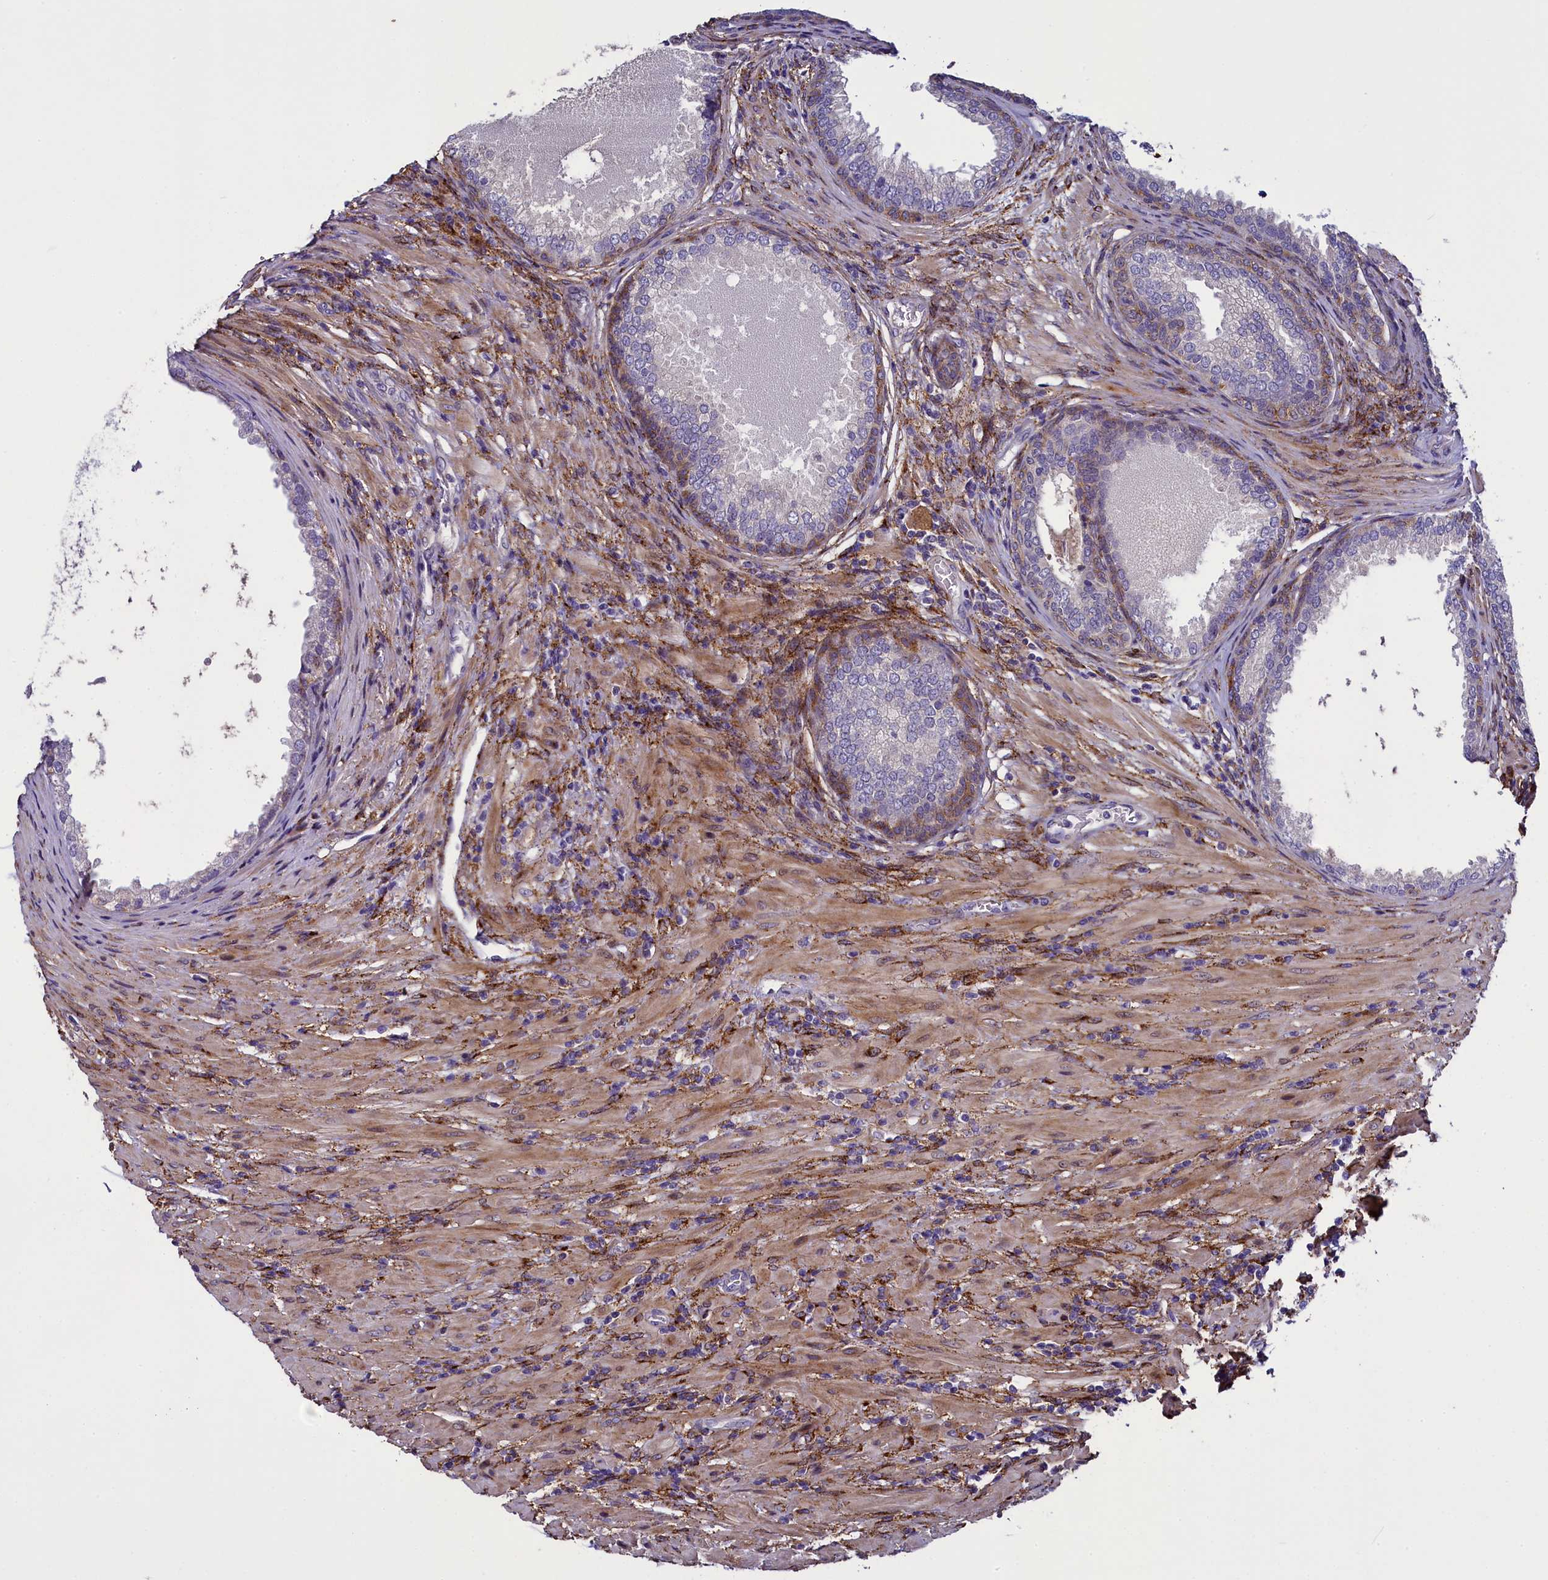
{"staining": {"intensity": "moderate", "quantity": "<25%", "location": "cytoplasmic/membranous"}, "tissue": "prostate", "cell_type": "Glandular cells", "image_type": "normal", "snomed": [{"axis": "morphology", "description": "Normal tissue, NOS"}, {"axis": "topography", "description": "Prostate"}], "caption": "A high-resolution micrograph shows IHC staining of benign prostate, which exhibits moderate cytoplasmic/membranous staining in about <25% of glandular cells. (DAB (3,3'-diaminobenzidine) IHC with brightfield microscopy, high magnification).", "gene": "MRC2", "patient": {"sex": "male", "age": 76}}